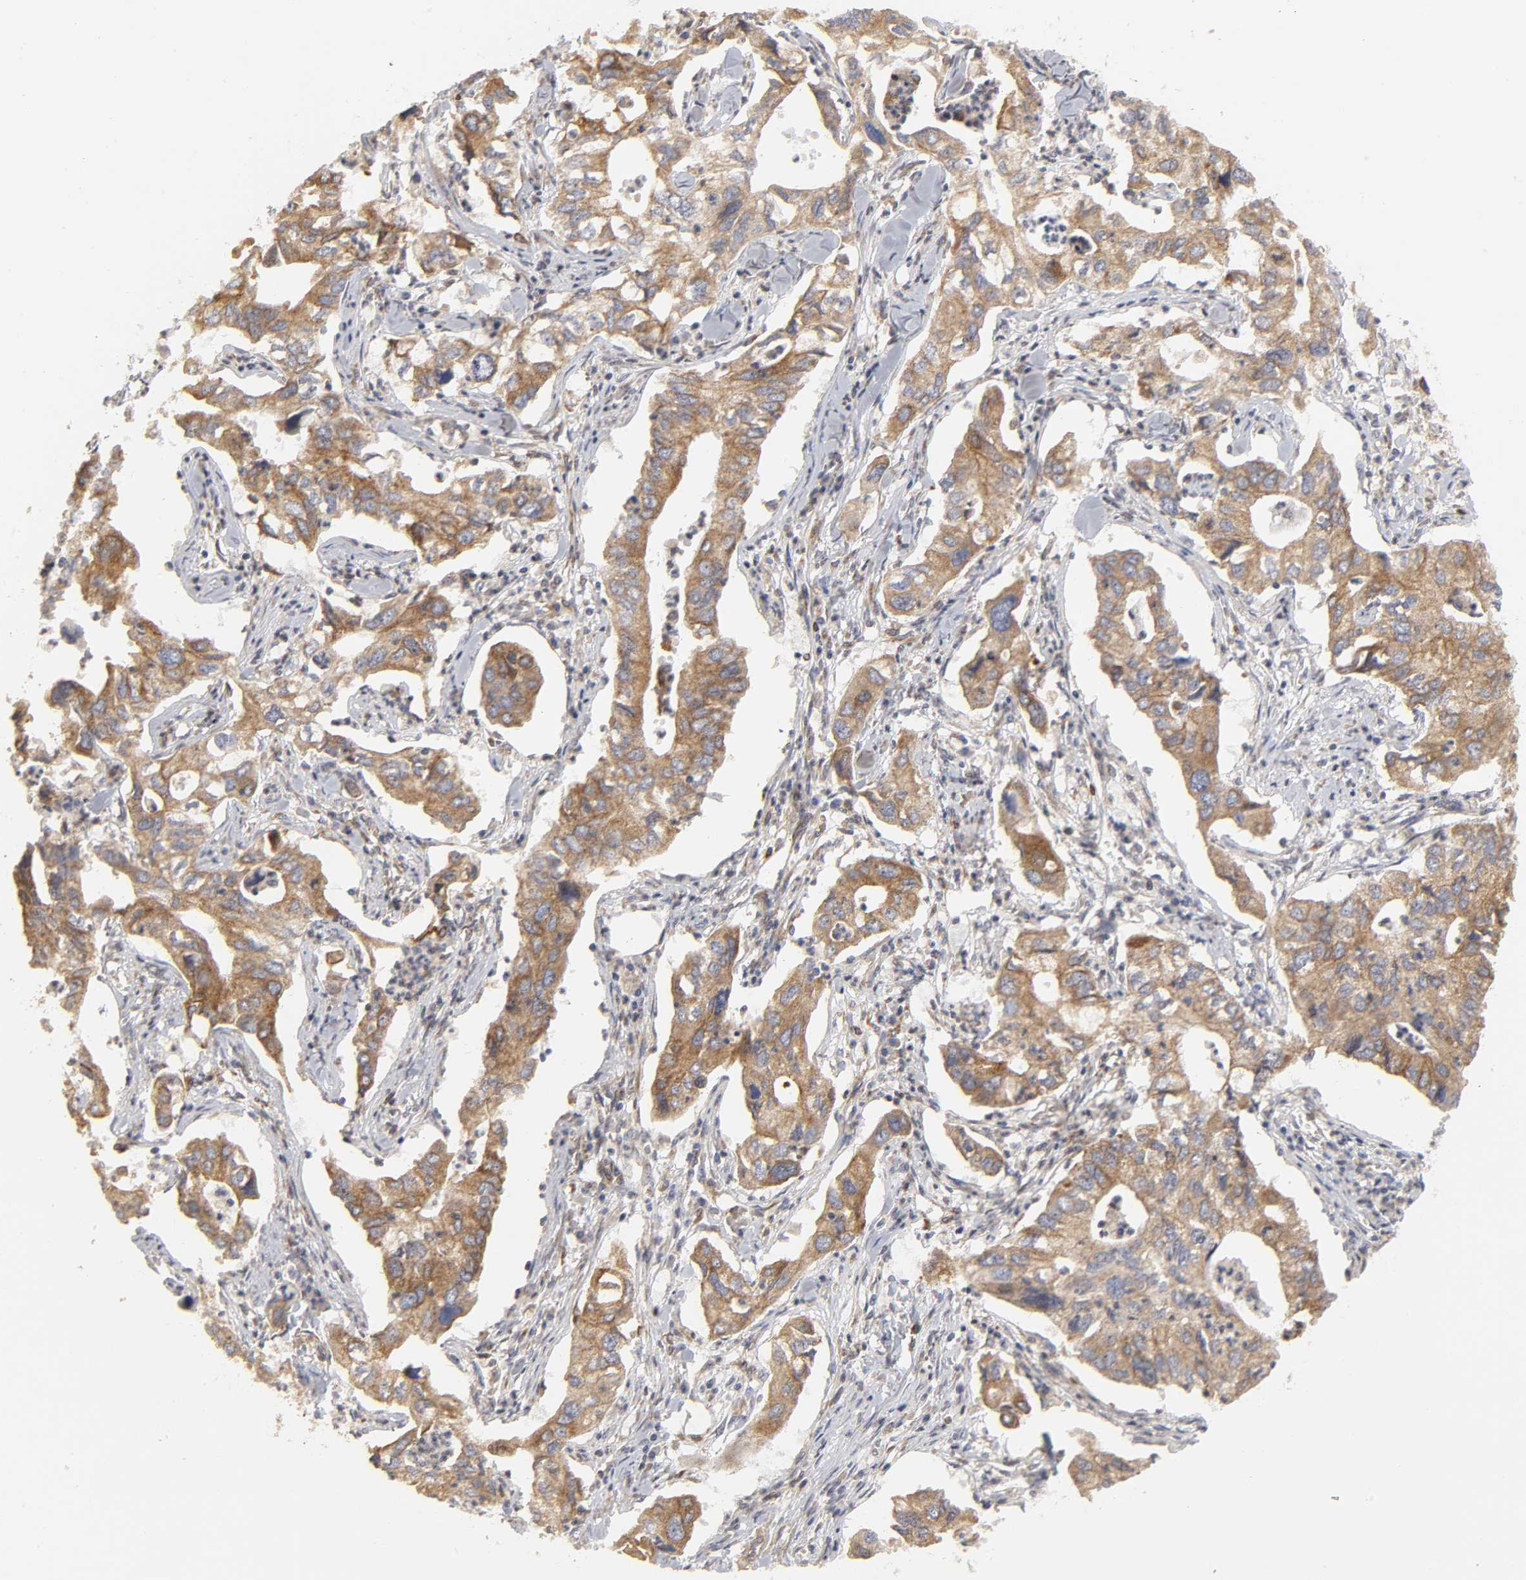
{"staining": {"intensity": "moderate", "quantity": ">75%", "location": "cytoplasmic/membranous"}, "tissue": "lung cancer", "cell_type": "Tumor cells", "image_type": "cancer", "snomed": [{"axis": "morphology", "description": "Adenocarcinoma, NOS"}, {"axis": "topography", "description": "Lung"}], "caption": "Immunohistochemical staining of human lung cancer (adenocarcinoma) shows medium levels of moderate cytoplasmic/membranous expression in approximately >75% of tumor cells.", "gene": "POR", "patient": {"sex": "male", "age": 48}}